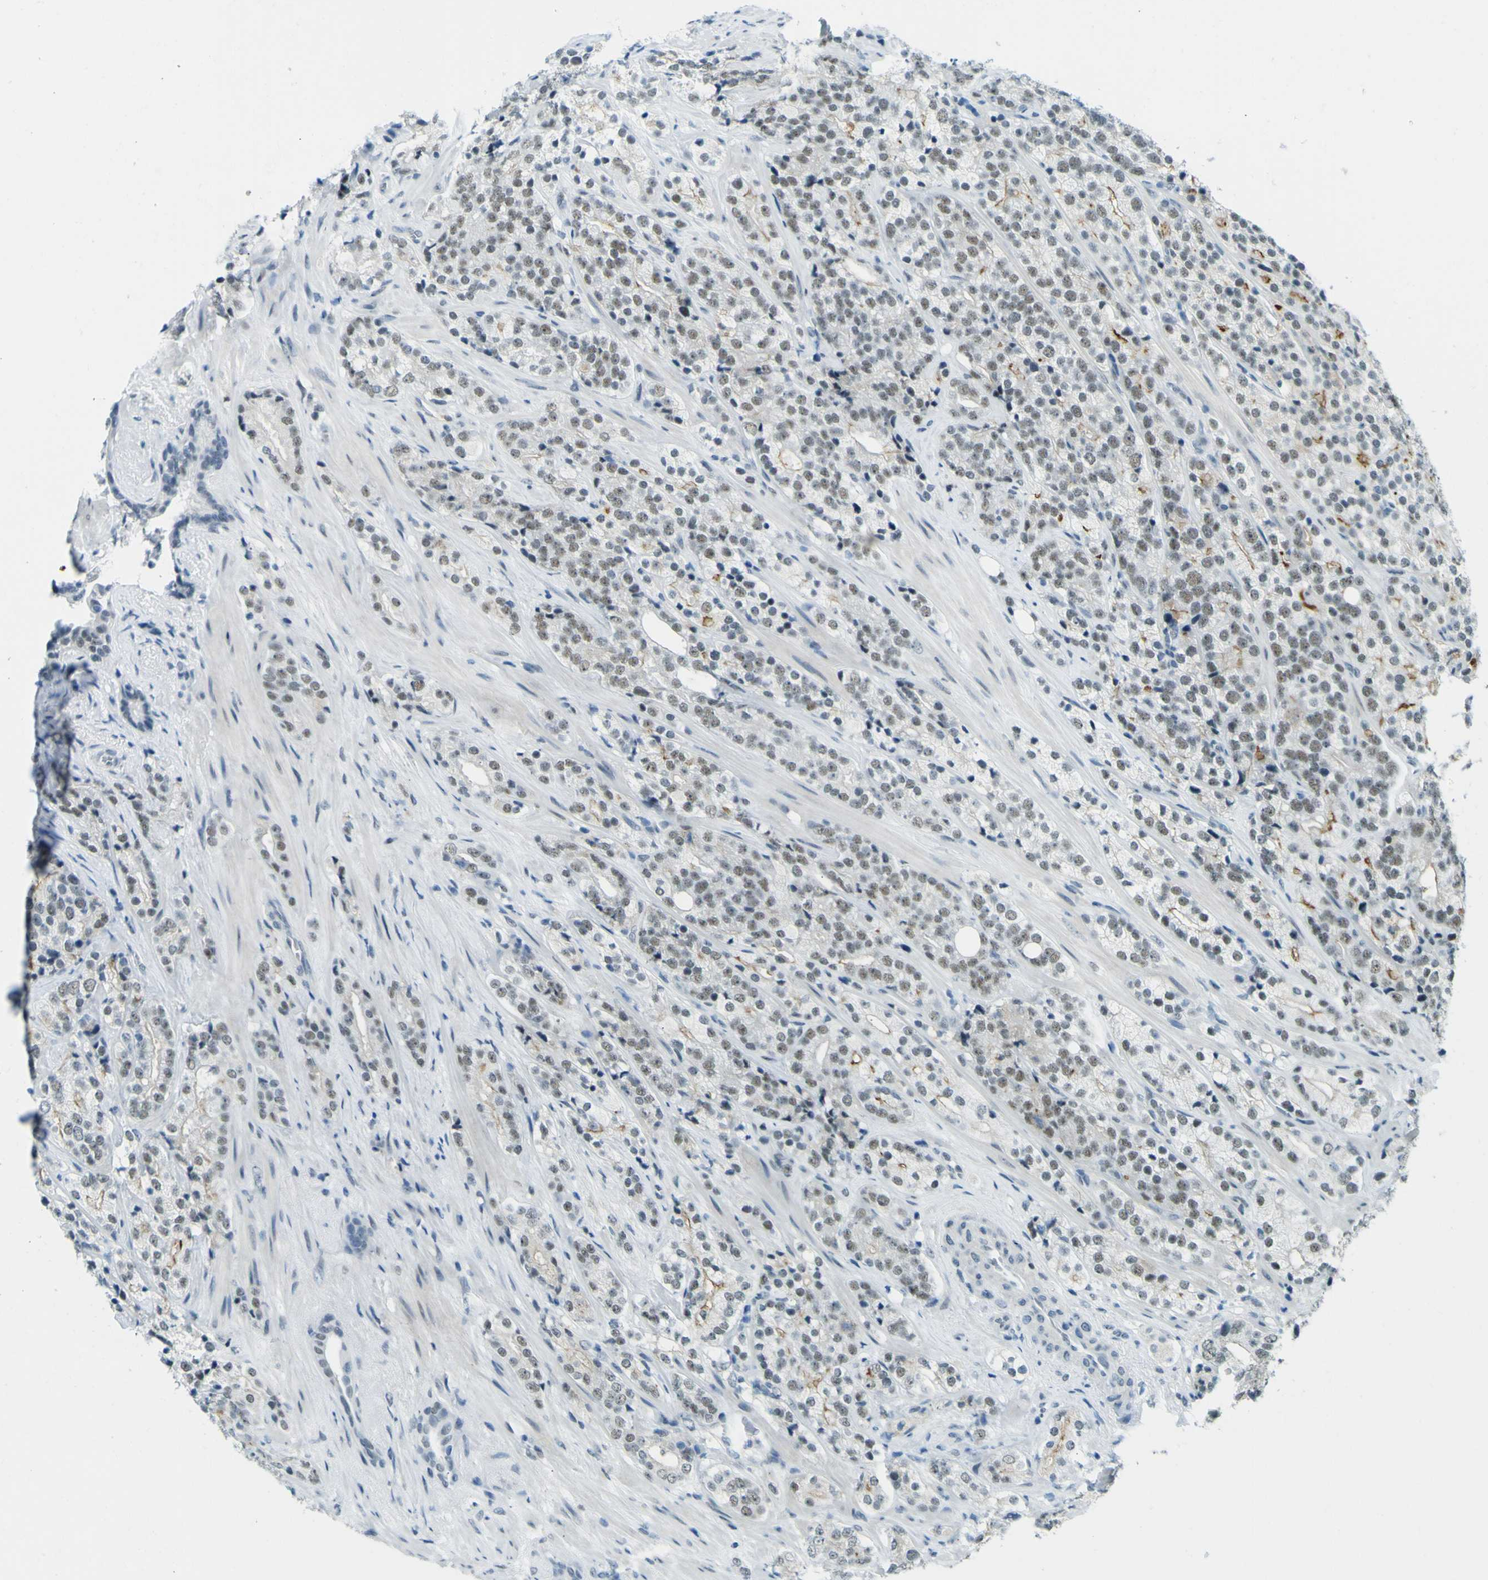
{"staining": {"intensity": "weak", "quantity": "<25%", "location": "nuclear"}, "tissue": "prostate cancer", "cell_type": "Tumor cells", "image_type": "cancer", "snomed": [{"axis": "morphology", "description": "Adenocarcinoma, High grade"}, {"axis": "topography", "description": "Prostate"}], "caption": "A photomicrograph of prostate cancer stained for a protein exhibits no brown staining in tumor cells. (IHC, brightfield microscopy, high magnification).", "gene": "CEBPG", "patient": {"sex": "male", "age": 71}}